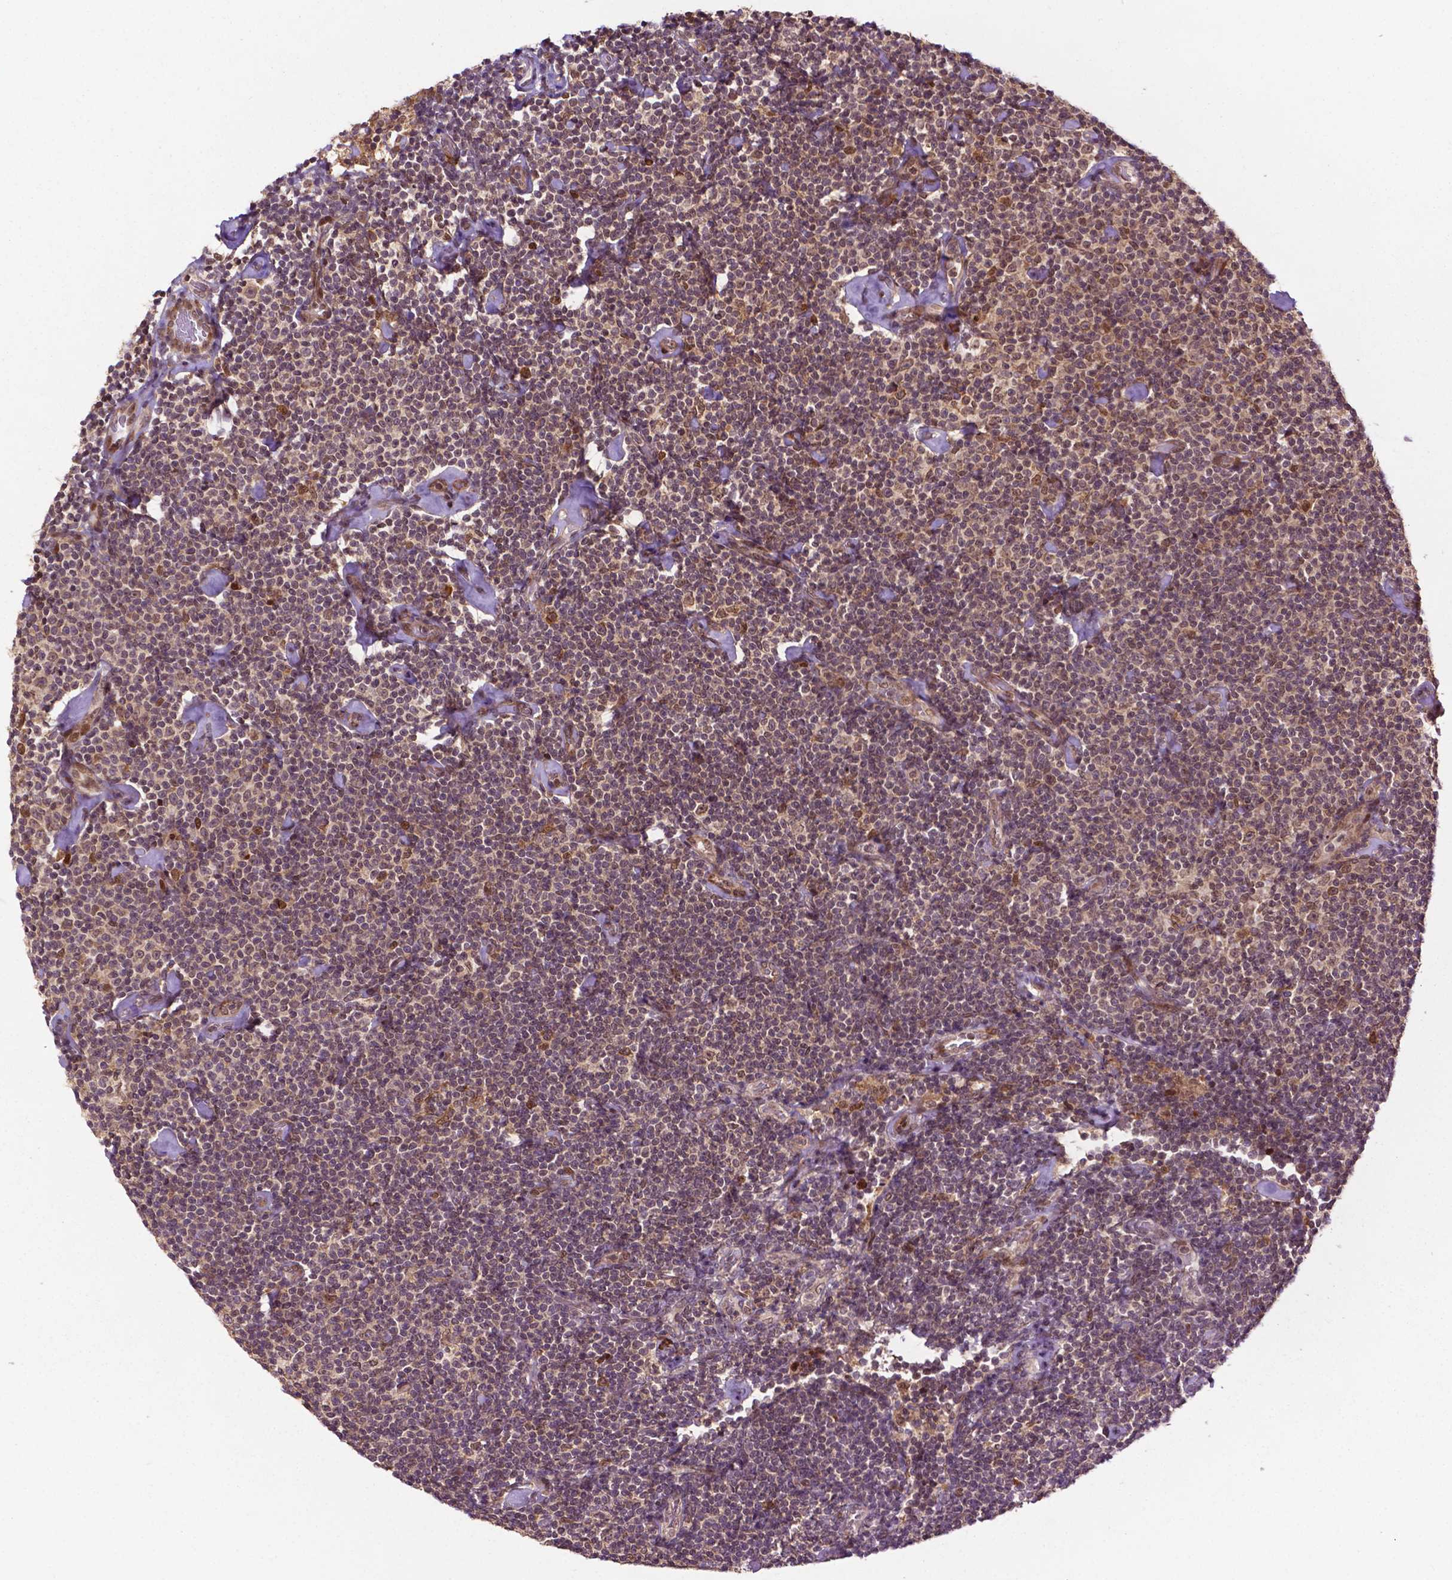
{"staining": {"intensity": "weak", "quantity": "25%-75%", "location": "cytoplasmic/membranous,nuclear"}, "tissue": "lymphoma", "cell_type": "Tumor cells", "image_type": "cancer", "snomed": [{"axis": "morphology", "description": "Malignant lymphoma, non-Hodgkin's type, Low grade"}, {"axis": "topography", "description": "Lymph node"}], "caption": "Malignant lymphoma, non-Hodgkin's type (low-grade) stained for a protein shows weak cytoplasmic/membranous and nuclear positivity in tumor cells.", "gene": "TMX2", "patient": {"sex": "male", "age": 81}}